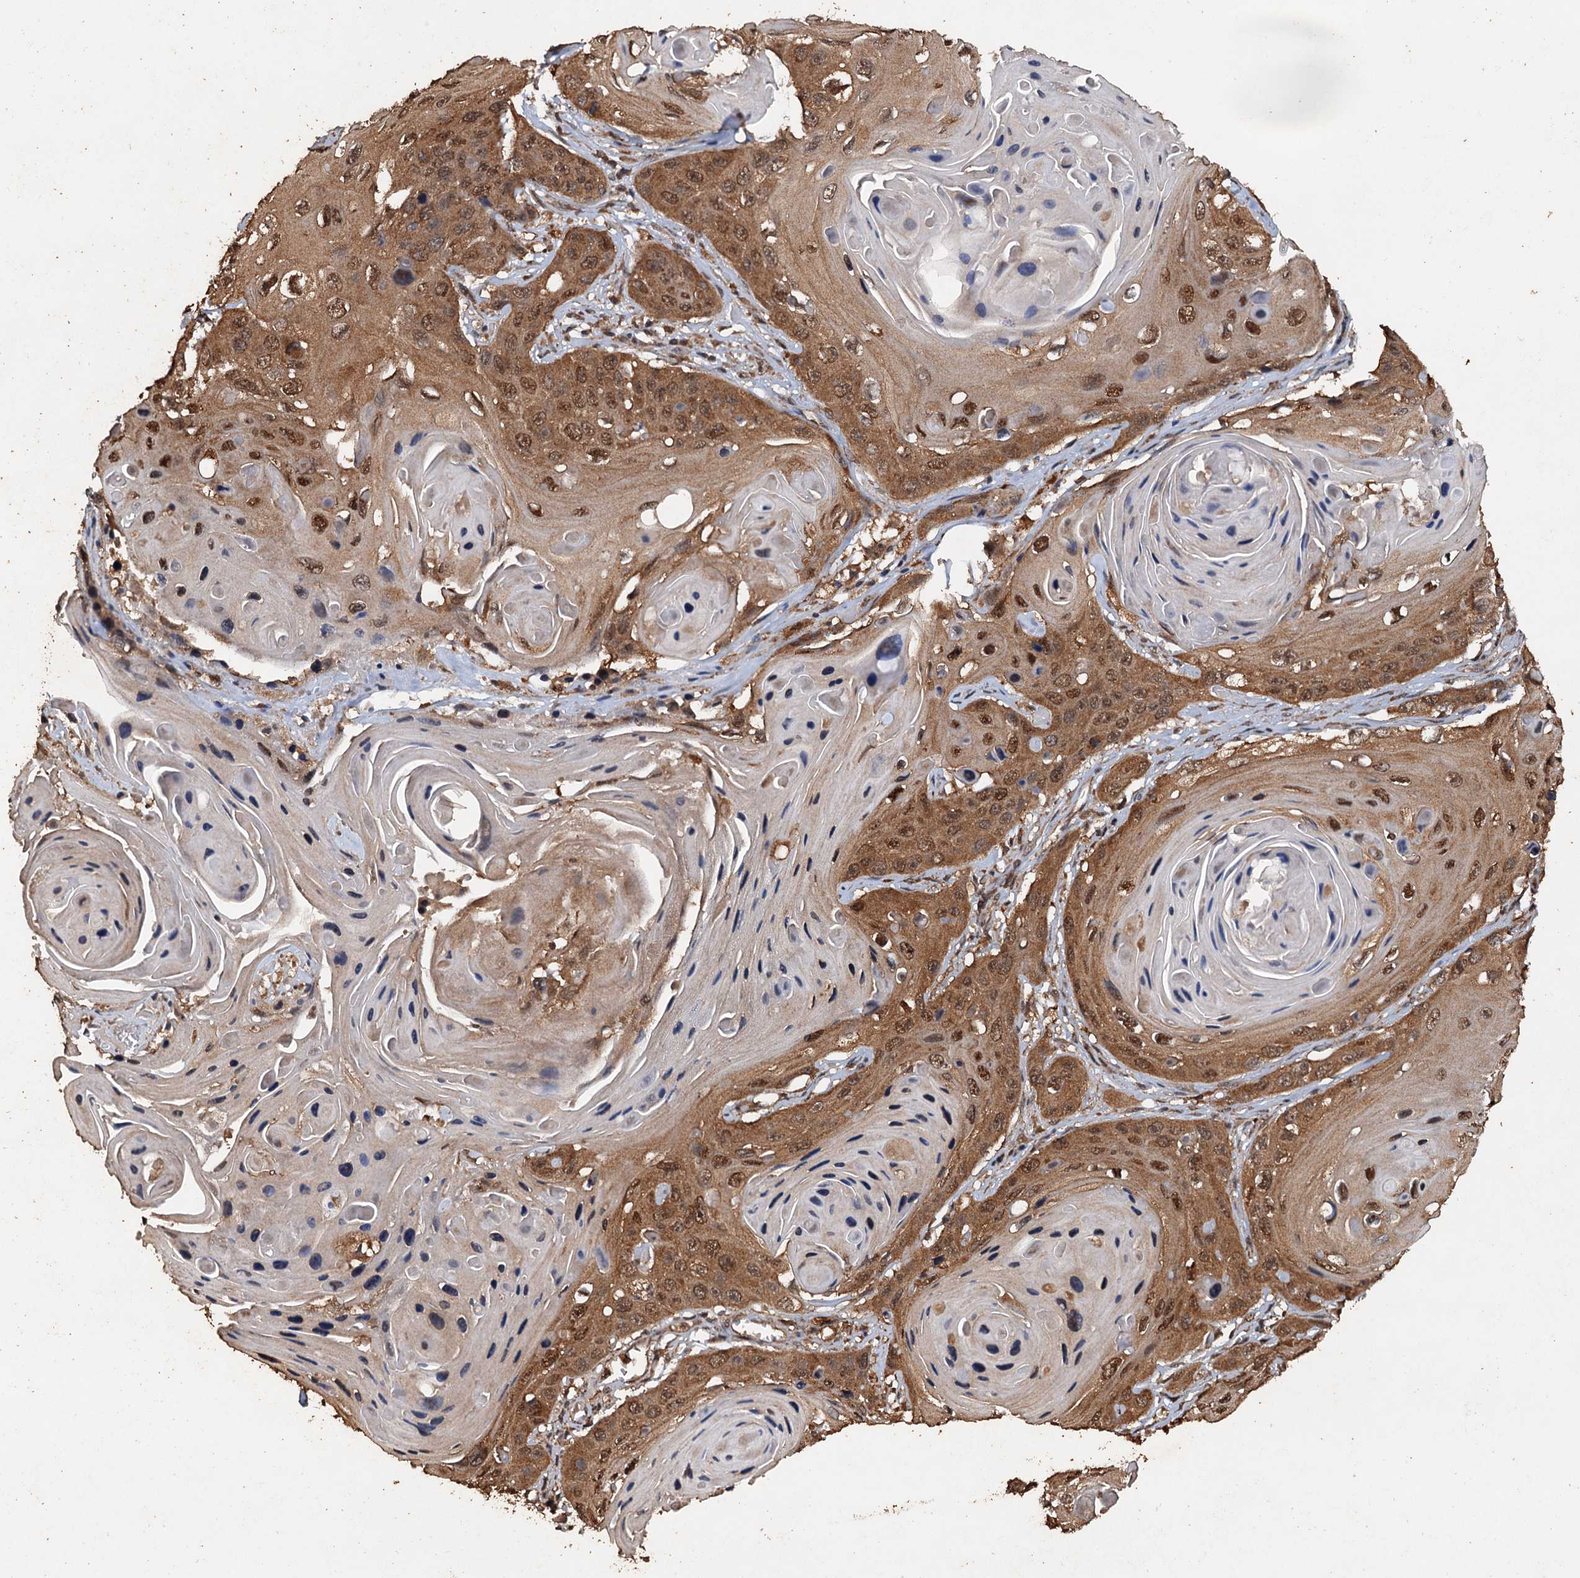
{"staining": {"intensity": "moderate", "quantity": ">75%", "location": "cytoplasmic/membranous,nuclear"}, "tissue": "skin cancer", "cell_type": "Tumor cells", "image_type": "cancer", "snomed": [{"axis": "morphology", "description": "Squamous cell carcinoma, NOS"}, {"axis": "topography", "description": "Skin"}], "caption": "Immunohistochemistry (IHC) photomicrograph of human skin squamous cell carcinoma stained for a protein (brown), which reveals medium levels of moderate cytoplasmic/membranous and nuclear staining in approximately >75% of tumor cells.", "gene": "PSMD9", "patient": {"sex": "male", "age": 55}}